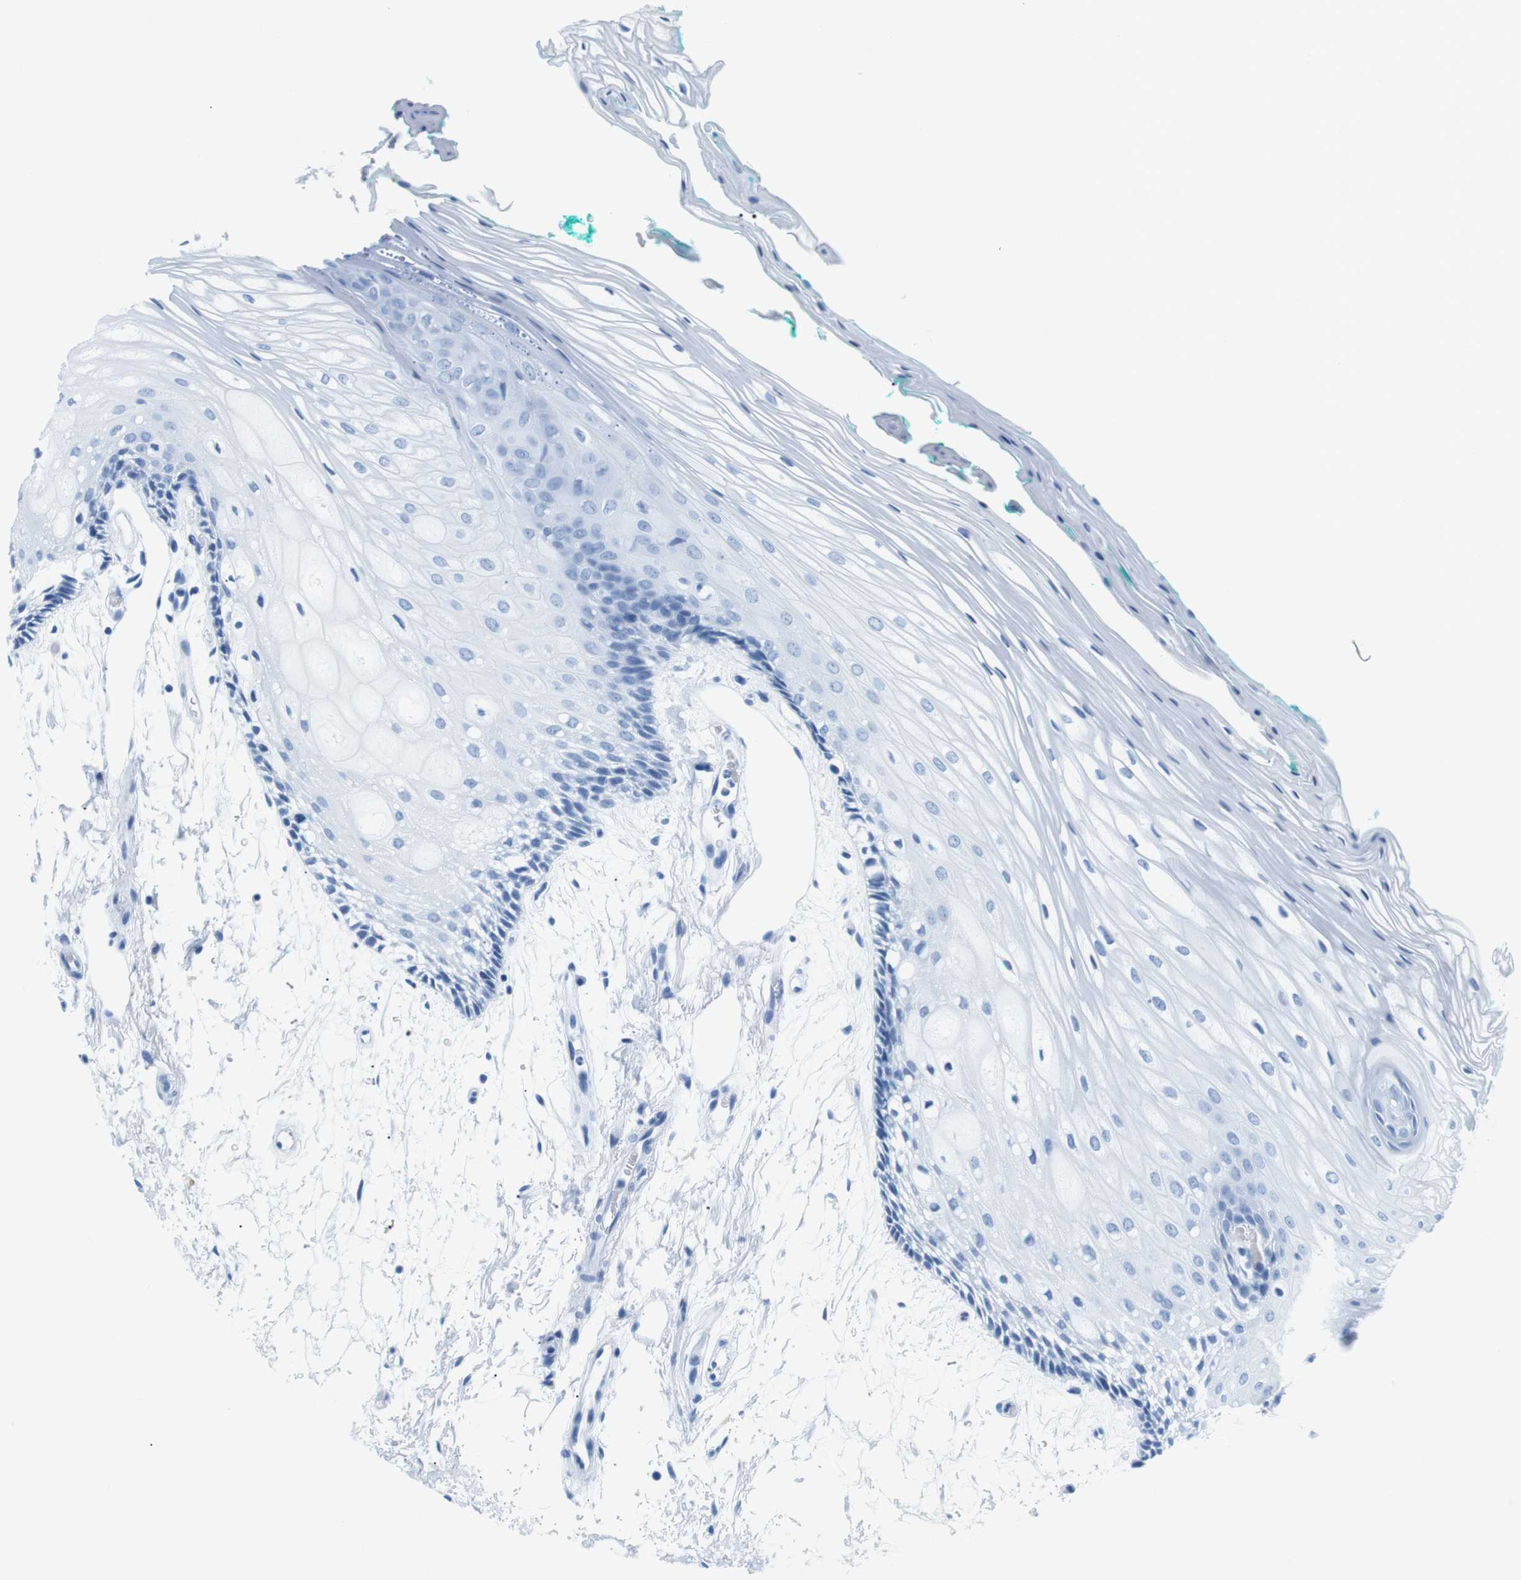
{"staining": {"intensity": "negative", "quantity": "none", "location": "none"}, "tissue": "oral mucosa", "cell_type": "Squamous epithelial cells", "image_type": "normal", "snomed": [{"axis": "morphology", "description": "Normal tissue, NOS"}, {"axis": "topography", "description": "Skeletal muscle"}, {"axis": "topography", "description": "Oral tissue"}, {"axis": "topography", "description": "Peripheral nerve tissue"}], "caption": "High magnification brightfield microscopy of benign oral mucosa stained with DAB (brown) and counterstained with hematoxylin (blue): squamous epithelial cells show no significant staining. Brightfield microscopy of IHC stained with DAB (3,3'-diaminobenzidine) (brown) and hematoxylin (blue), captured at high magnification.", "gene": "FCGRT", "patient": {"sex": "female", "age": 84}}